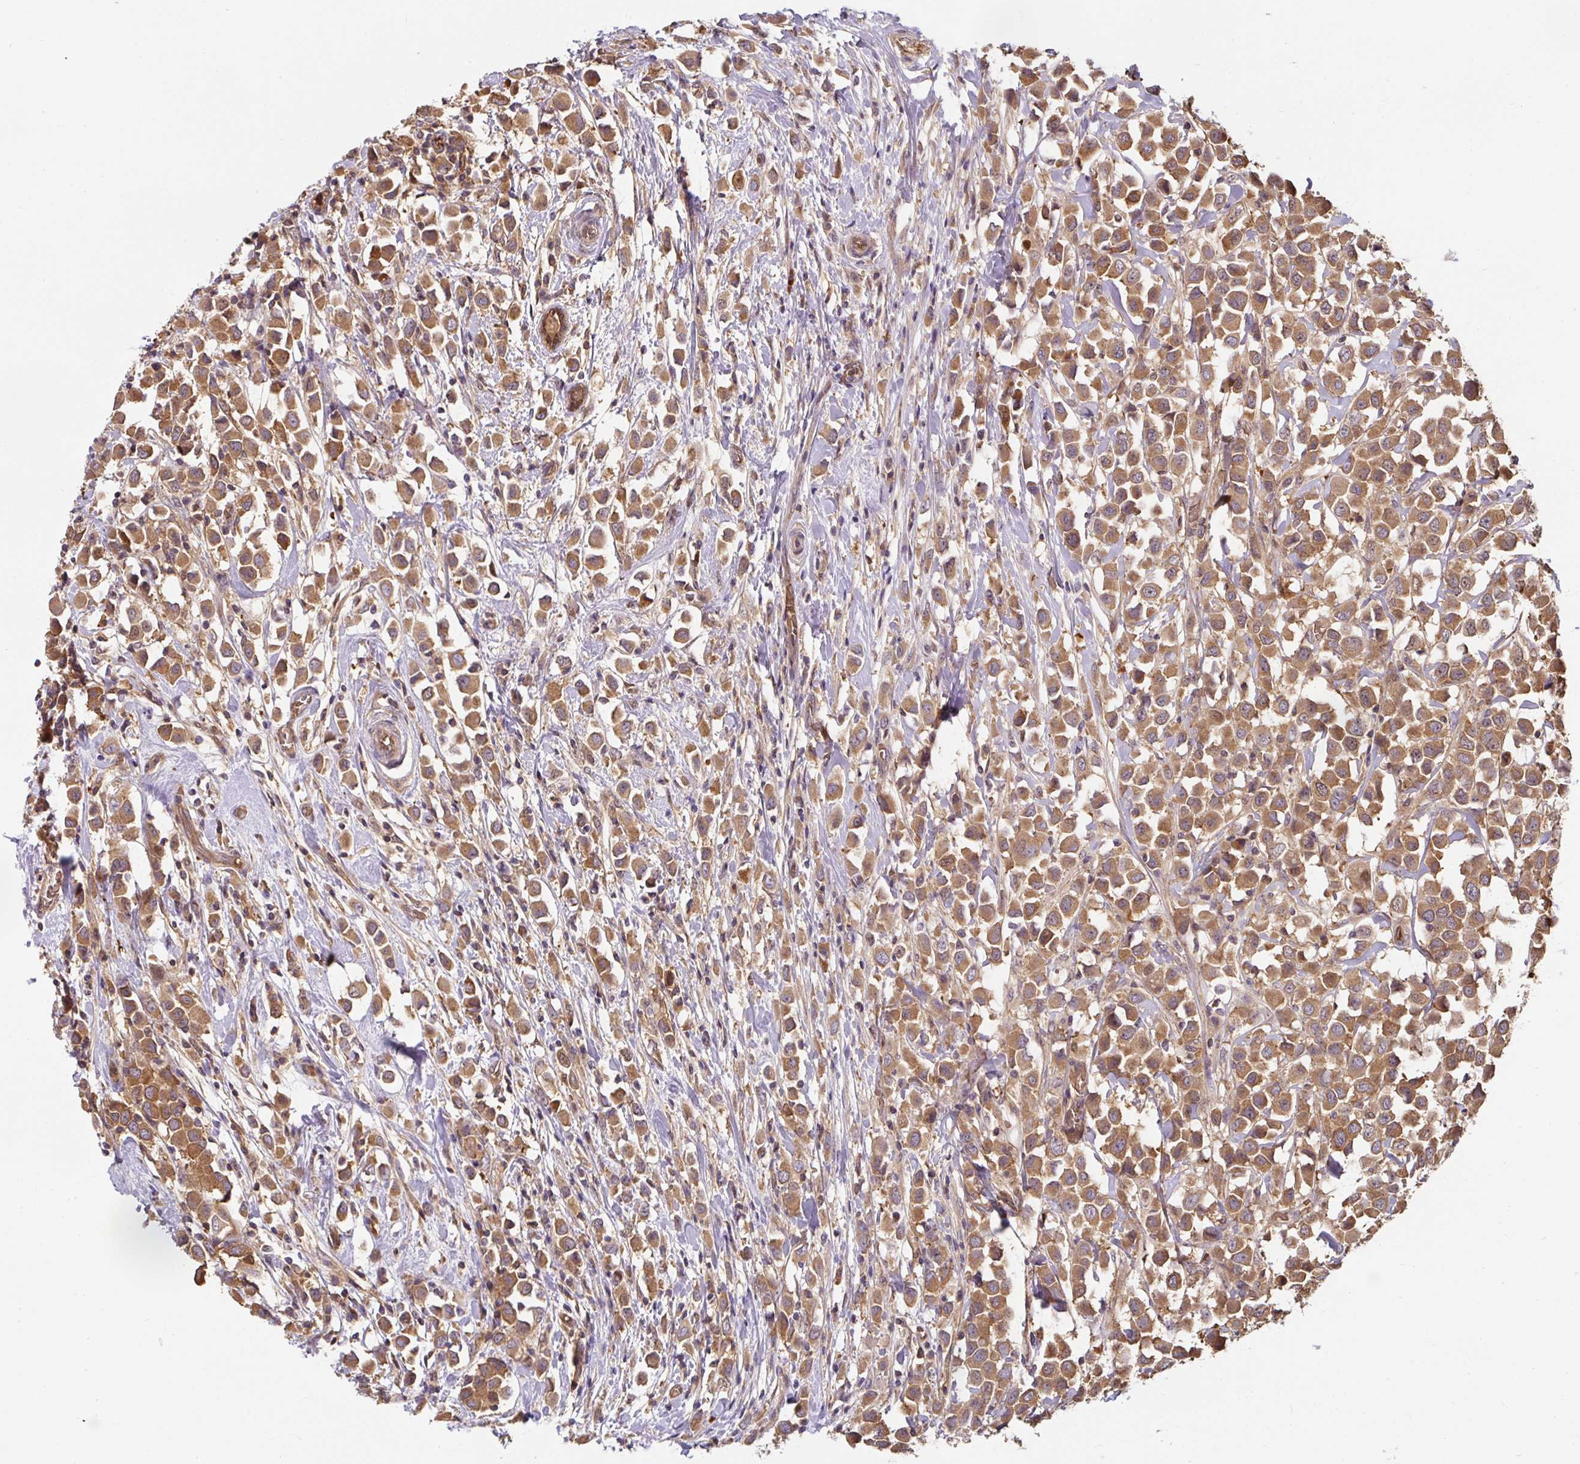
{"staining": {"intensity": "moderate", "quantity": ">75%", "location": "cytoplasmic/membranous"}, "tissue": "breast cancer", "cell_type": "Tumor cells", "image_type": "cancer", "snomed": [{"axis": "morphology", "description": "Duct carcinoma"}, {"axis": "topography", "description": "Breast"}], "caption": "Breast cancer was stained to show a protein in brown. There is medium levels of moderate cytoplasmic/membranous expression in about >75% of tumor cells. (DAB (3,3'-diaminobenzidine) = brown stain, brightfield microscopy at high magnification).", "gene": "ST13", "patient": {"sex": "female", "age": 61}}